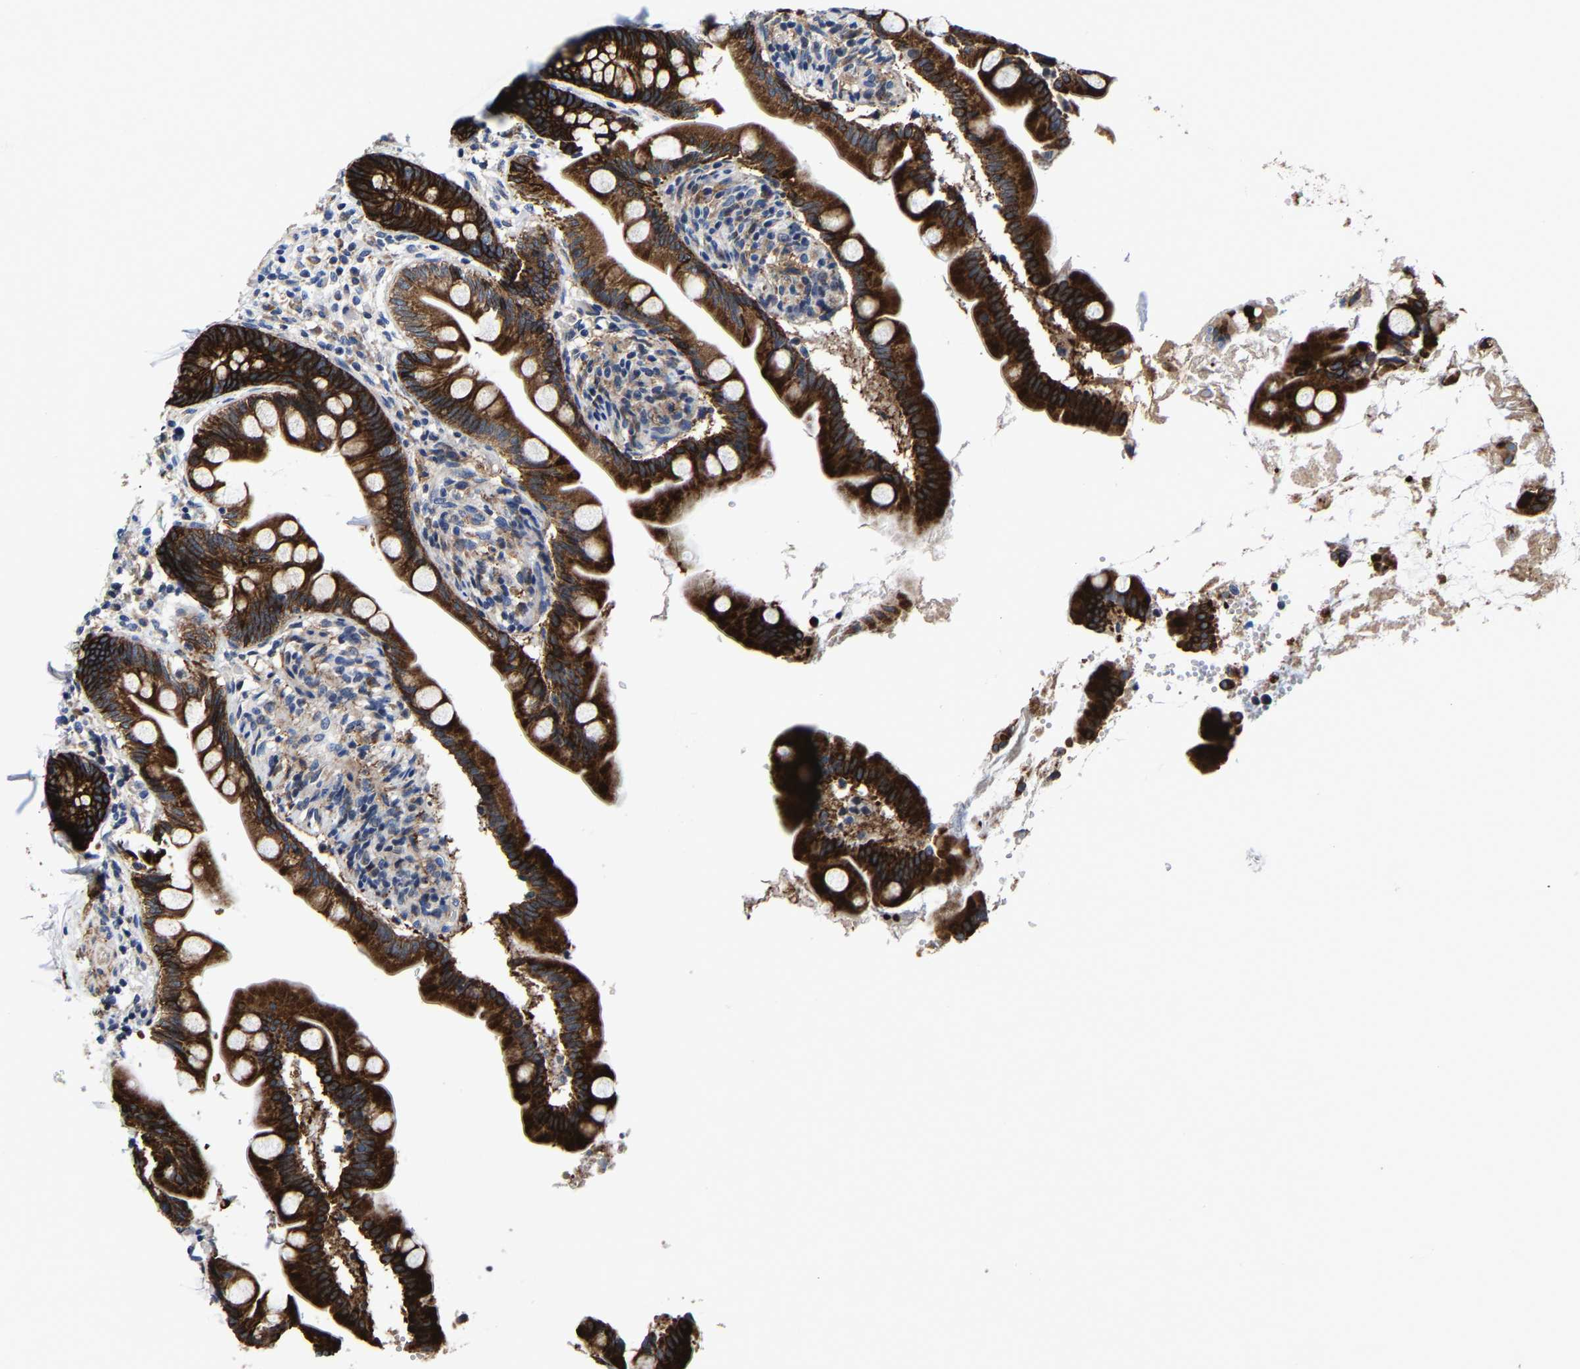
{"staining": {"intensity": "strong", "quantity": ">75%", "location": "cytoplasmic/membranous"}, "tissue": "small intestine", "cell_type": "Glandular cells", "image_type": "normal", "snomed": [{"axis": "morphology", "description": "Normal tissue, NOS"}, {"axis": "topography", "description": "Small intestine"}], "caption": "The immunohistochemical stain shows strong cytoplasmic/membranous positivity in glandular cells of normal small intestine.", "gene": "SLC12A2", "patient": {"sex": "female", "age": 56}}